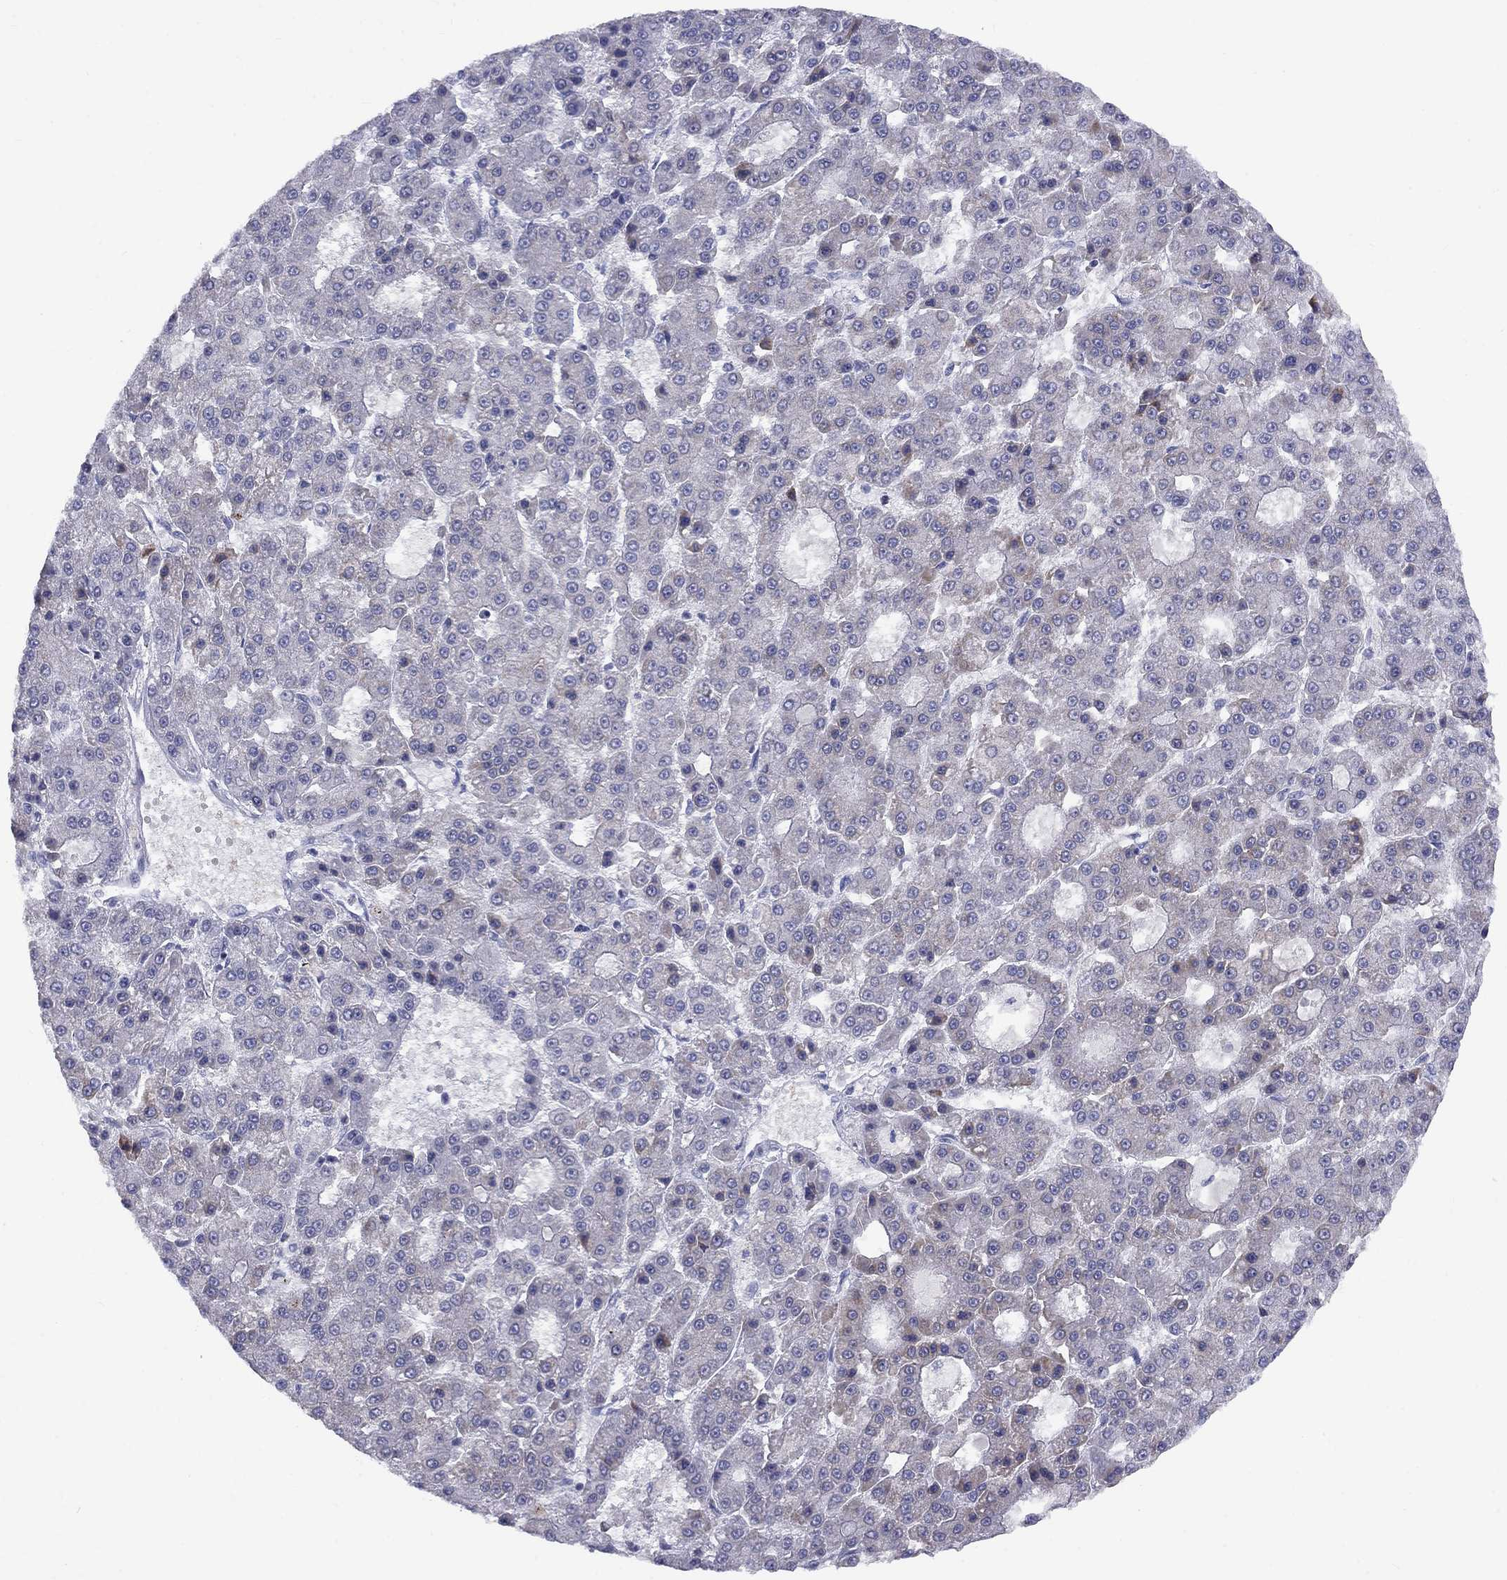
{"staining": {"intensity": "negative", "quantity": "none", "location": "none"}, "tissue": "liver cancer", "cell_type": "Tumor cells", "image_type": "cancer", "snomed": [{"axis": "morphology", "description": "Carcinoma, Hepatocellular, NOS"}, {"axis": "topography", "description": "Liver"}], "caption": "High magnification brightfield microscopy of liver cancer stained with DAB (brown) and counterstained with hematoxylin (blue): tumor cells show no significant staining.", "gene": "CACNA1A", "patient": {"sex": "male", "age": 70}}